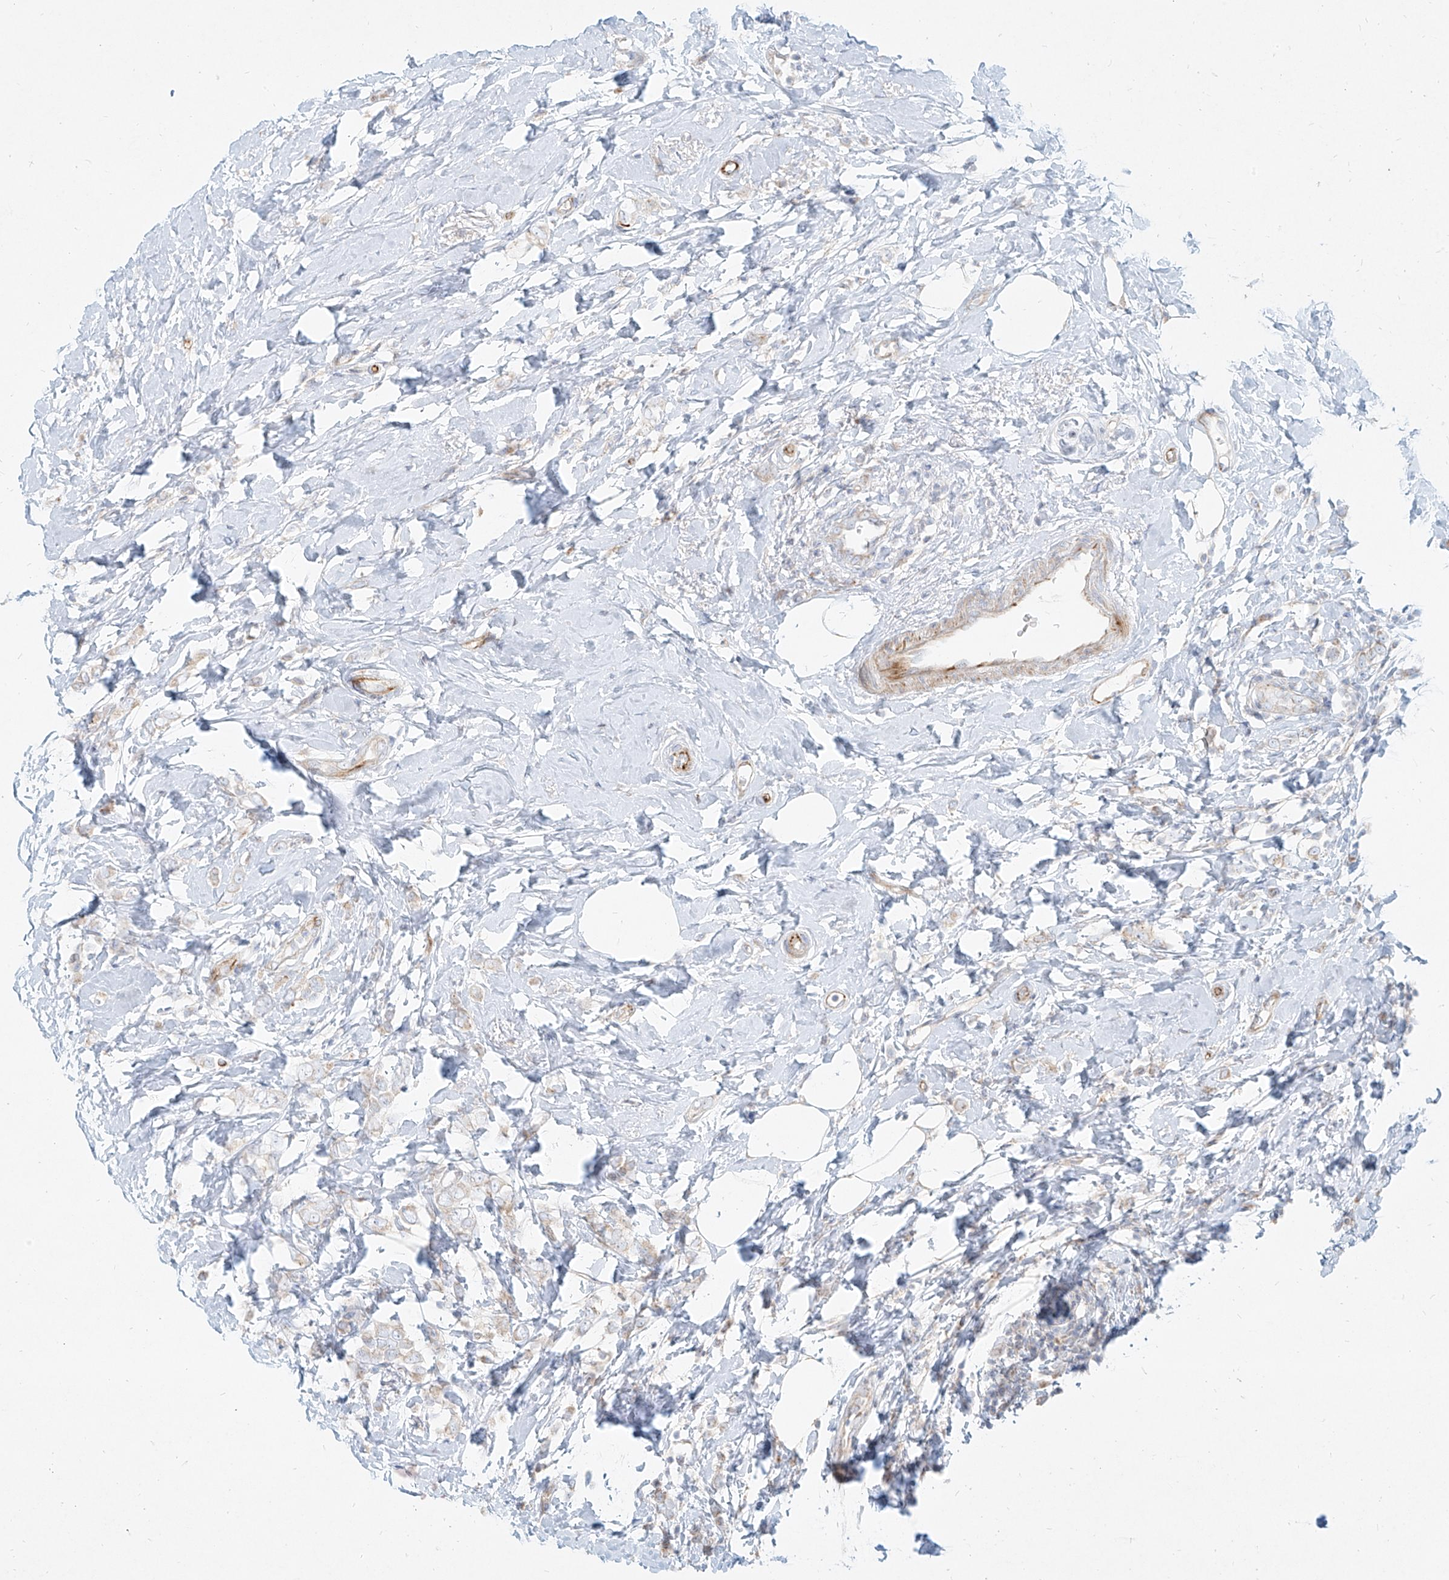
{"staining": {"intensity": "weak", "quantity": "<25%", "location": "cytoplasmic/membranous"}, "tissue": "breast cancer", "cell_type": "Tumor cells", "image_type": "cancer", "snomed": [{"axis": "morphology", "description": "Lobular carcinoma"}, {"axis": "topography", "description": "Breast"}], "caption": "Protein analysis of breast cancer (lobular carcinoma) exhibits no significant positivity in tumor cells.", "gene": "MTX2", "patient": {"sex": "female", "age": 47}}